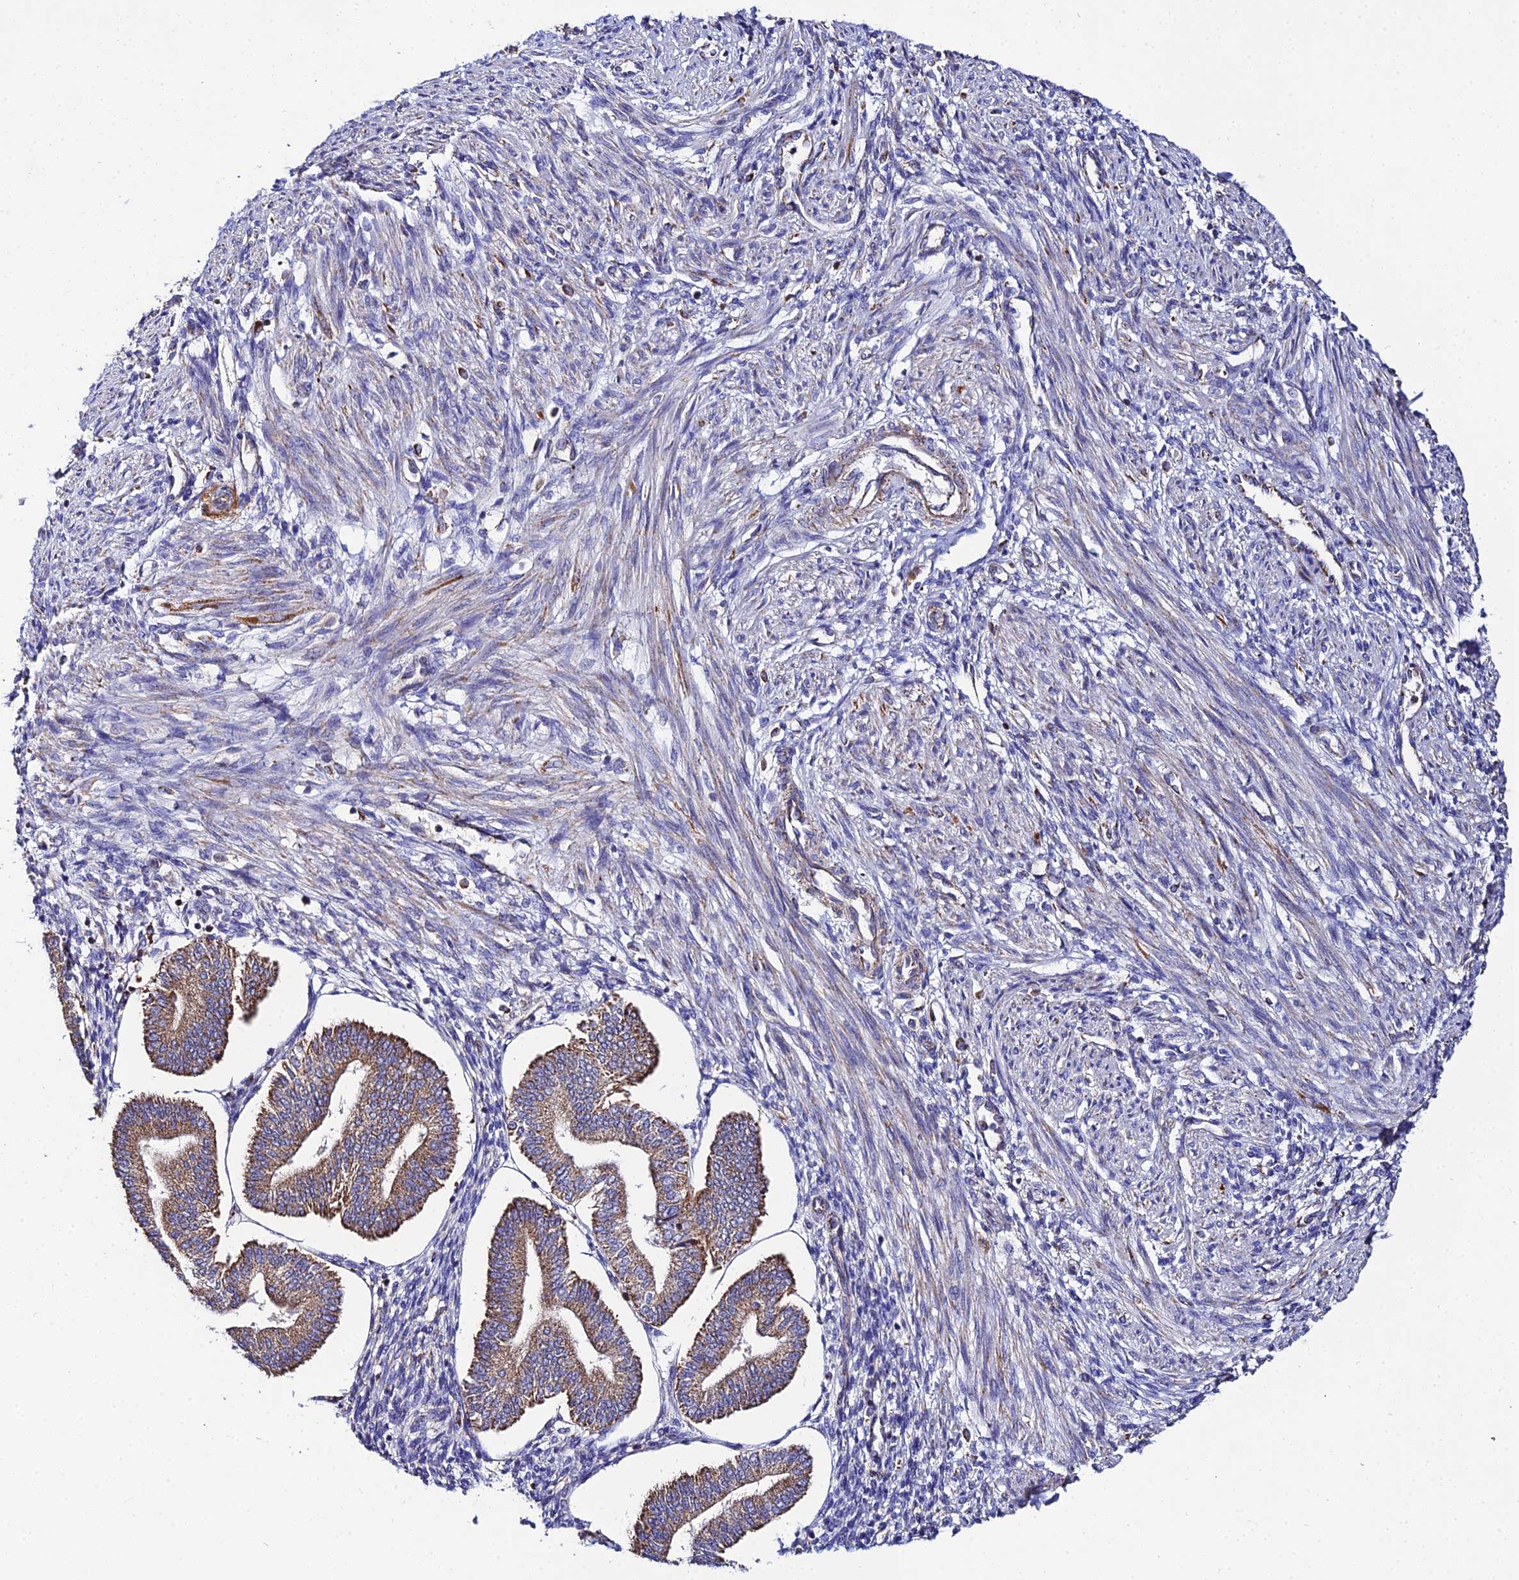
{"staining": {"intensity": "weak", "quantity": "<25%", "location": "cytoplasmic/membranous"}, "tissue": "endometrium", "cell_type": "Cells in endometrial stroma", "image_type": "normal", "snomed": [{"axis": "morphology", "description": "Normal tissue, NOS"}, {"axis": "topography", "description": "Endometrium"}], "caption": "Immunohistochemistry of unremarkable human endometrium reveals no positivity in cells in endometrial stroma. The staining was performed using DAB (3,3'-diaminobenzidine) to visualize the protein expression in brown, while the nuclei were stained in blue with hematoxylin (Magnification: 20x).", "gene": "NIPSNAP3A", "patient": {"sex": "female", "age": 34}}